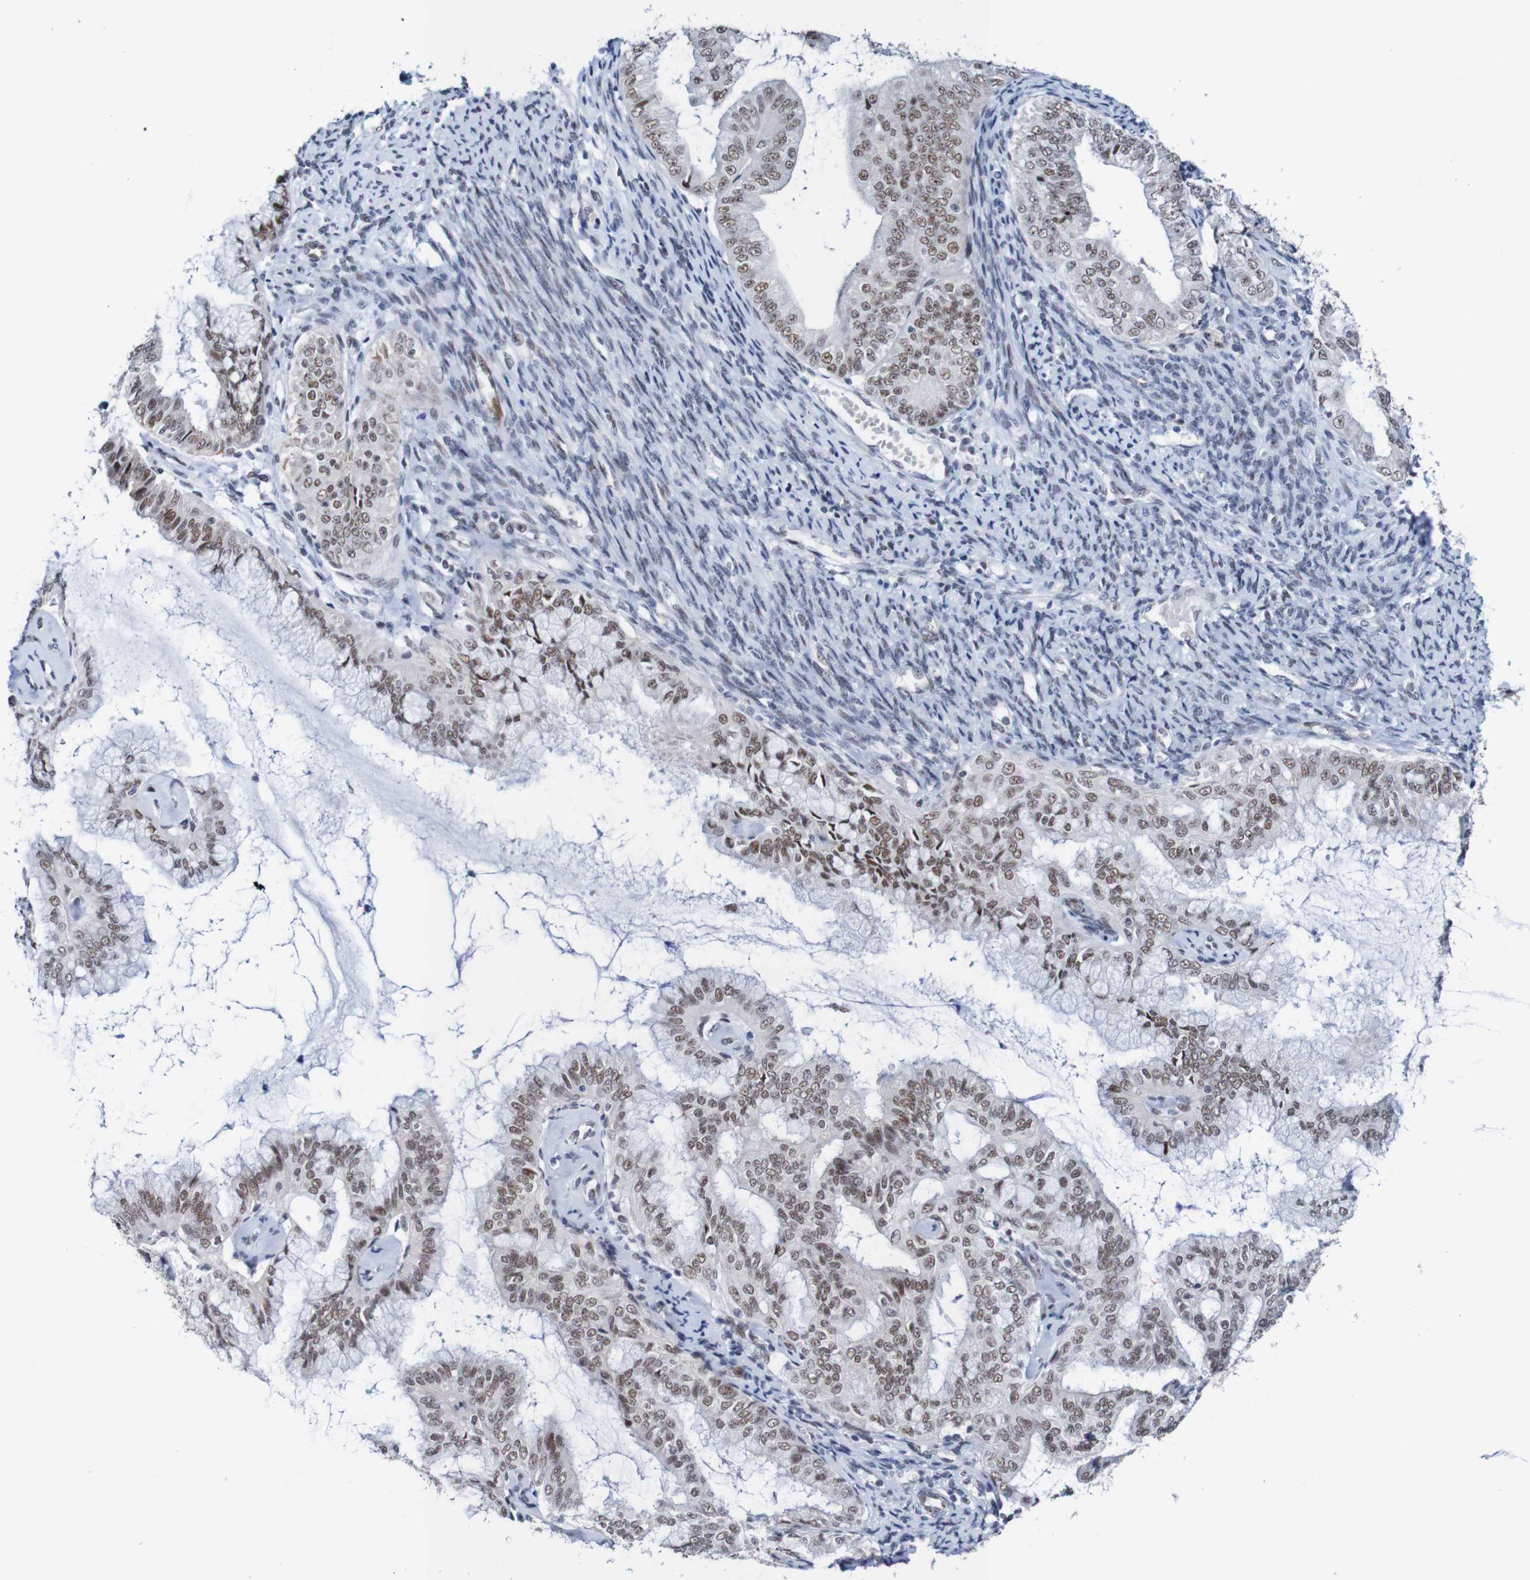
{"staining": {"intensity": "moderate", "quantity": ">75%", "location": "nuclear"}, "tissue": "endometrial cancer", "cell_type": "Tumor cells", "image_type": "cancer", "snomed": [{"axis": "morphology", "description": "Adenocarcinoma, NOS"}, {"axis": "topography", "description": "Endometrium"}], "caption": "Immunohistochemistry (IHC) micrograph of endometrial cancer (adenocarcinoma) stained for a protein (brown), which reveals medium levels of moderate nuclear expression in about >75% of tumor cells.", "gene": "CDC5L", "patient": {"sex": "female", "age": 63}}